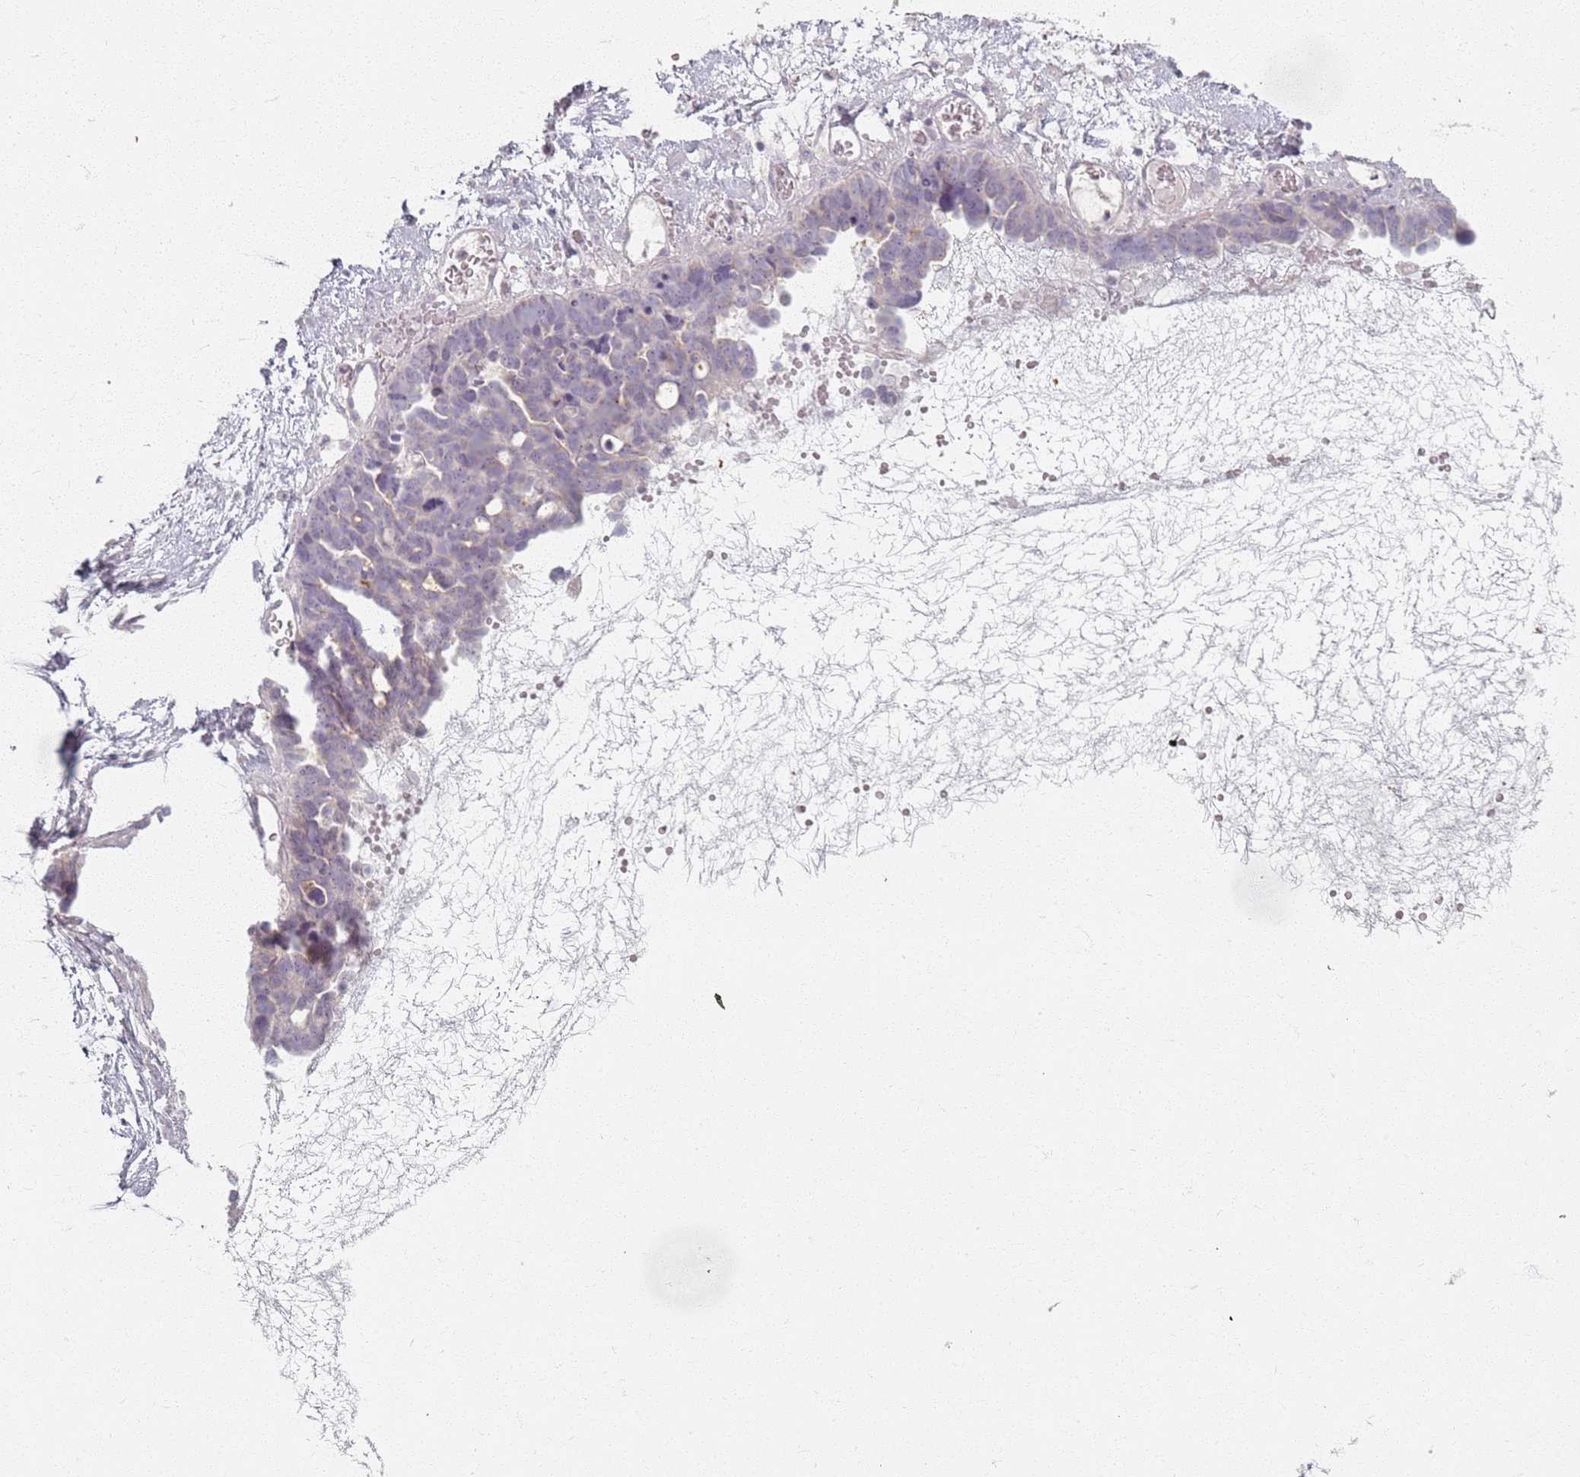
{"staining": {"intensity": "negative", "quantity": "none", "location": "none"}, "tissue": "ovarian cancer", "cell_type": "Tumor cells", "image_type": "cancer", "snomed": [{"axis": "morphology", "description": "Cystadenocarcinoma, serous, NOS"}, {"axis": "topography", "description": "Ovary"}], "caption": "Tumor cells are negative for brown protein staining in ovarian cancer (serous cystadenocarcinoma). (Immunohistochemistry, brightfield microscopy, high magnification).", "gene": "PKD2L2", "patient": {"sex": "female", "age": 54}}